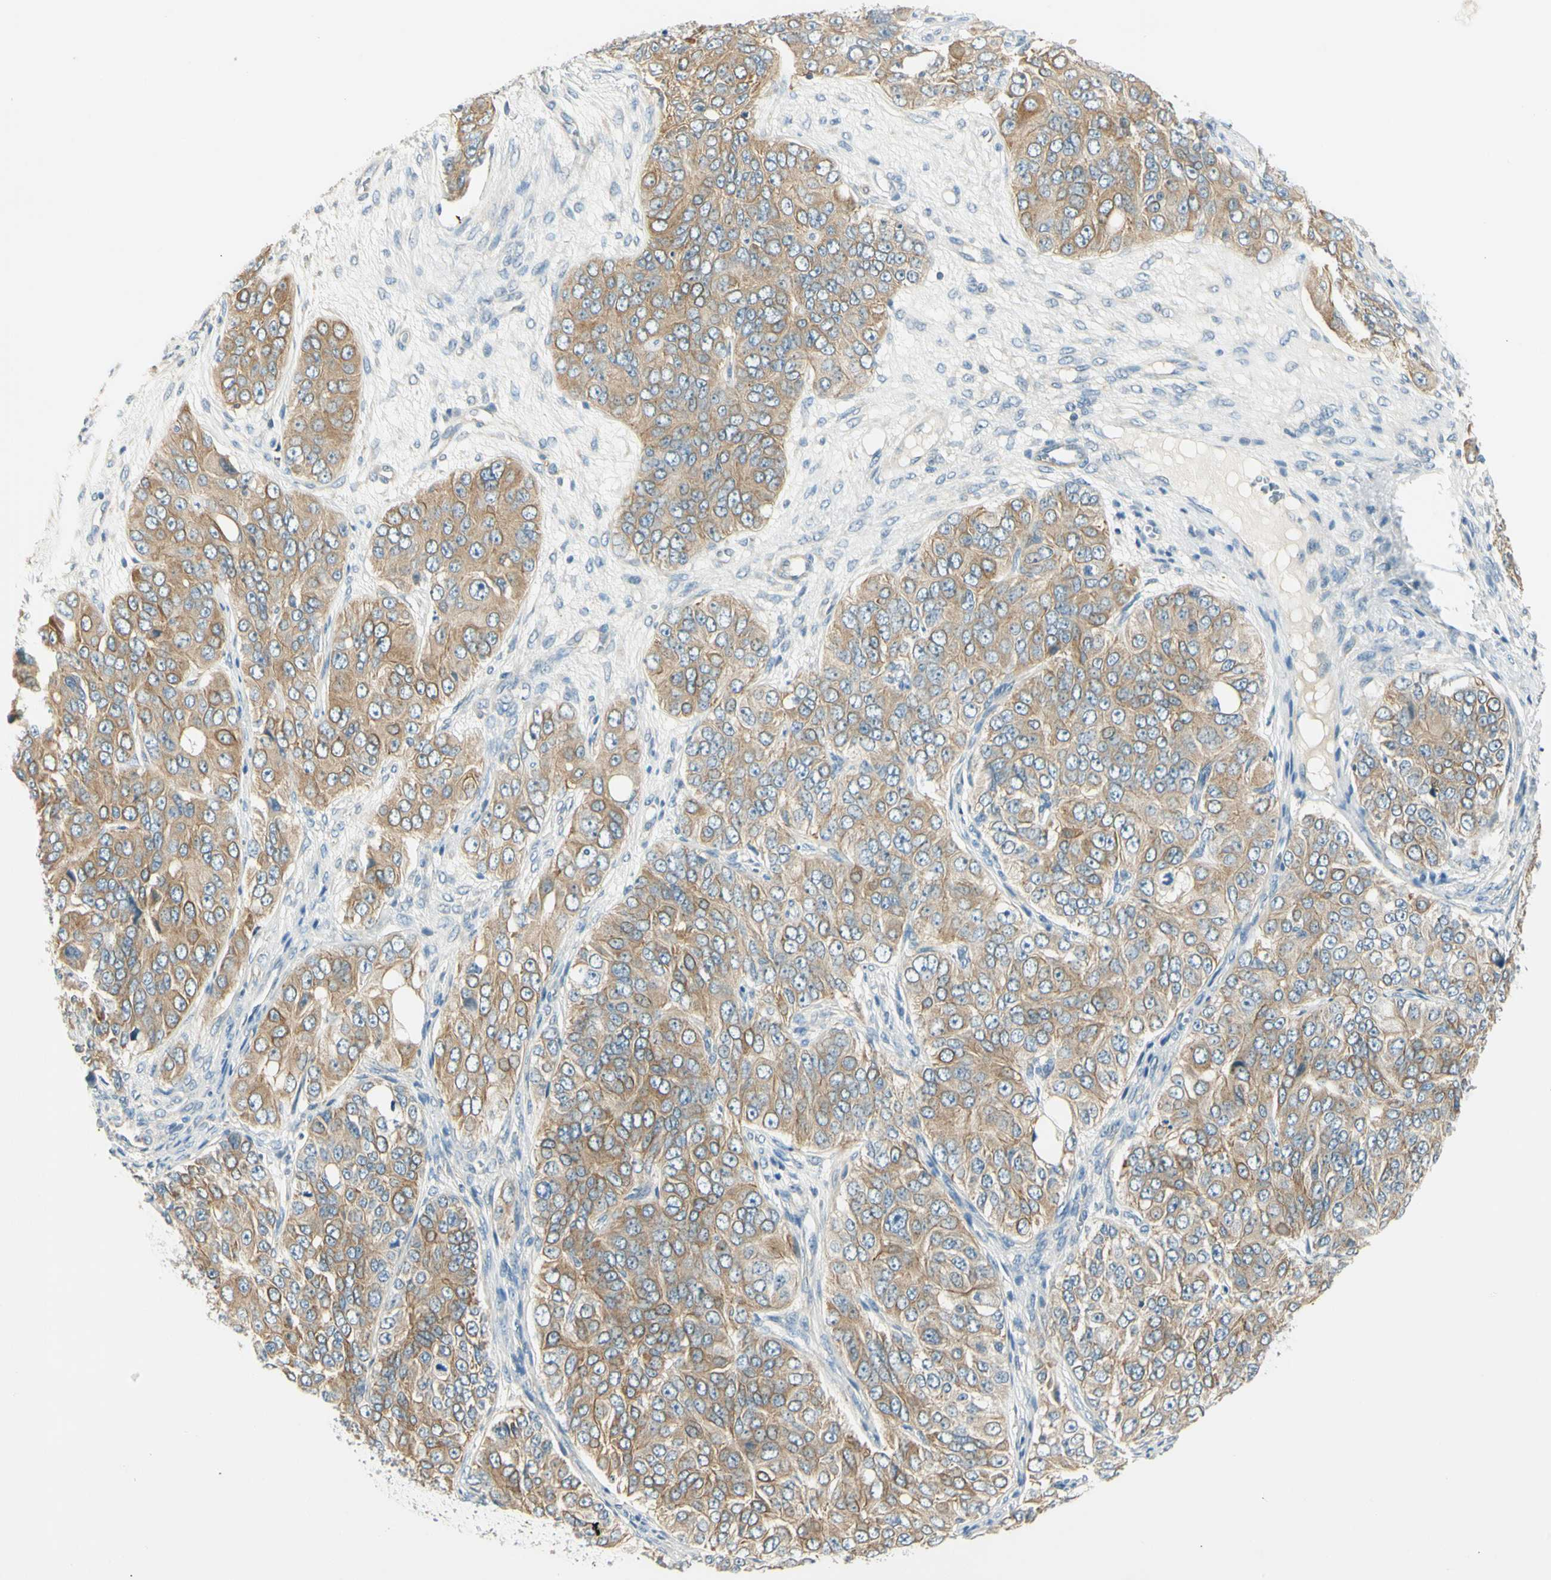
{"staining": {"intensity": "weak", "quantity": ">75%", "location": "cytoplasmic/membranous"}, "tissue": "ovarian cancer", "cell_type": "Tumor cells", "image_type": "cancer", "snomed": [{"axis": "morphology", "description": "Carcinoma, endometroid"}, {"axis": "topography", "description": "Ovary"}], "caption": "DAB (3,3'-diaminobenzidine) immunohistochemical staining of endometroid carcinoma (ovarian) demonstrates weak cytoplasmic/membranous protein expression in approximately >75% of tumor cells.", "gene": "LAMA3", "patient": {"sex": "female", "age": 51}}